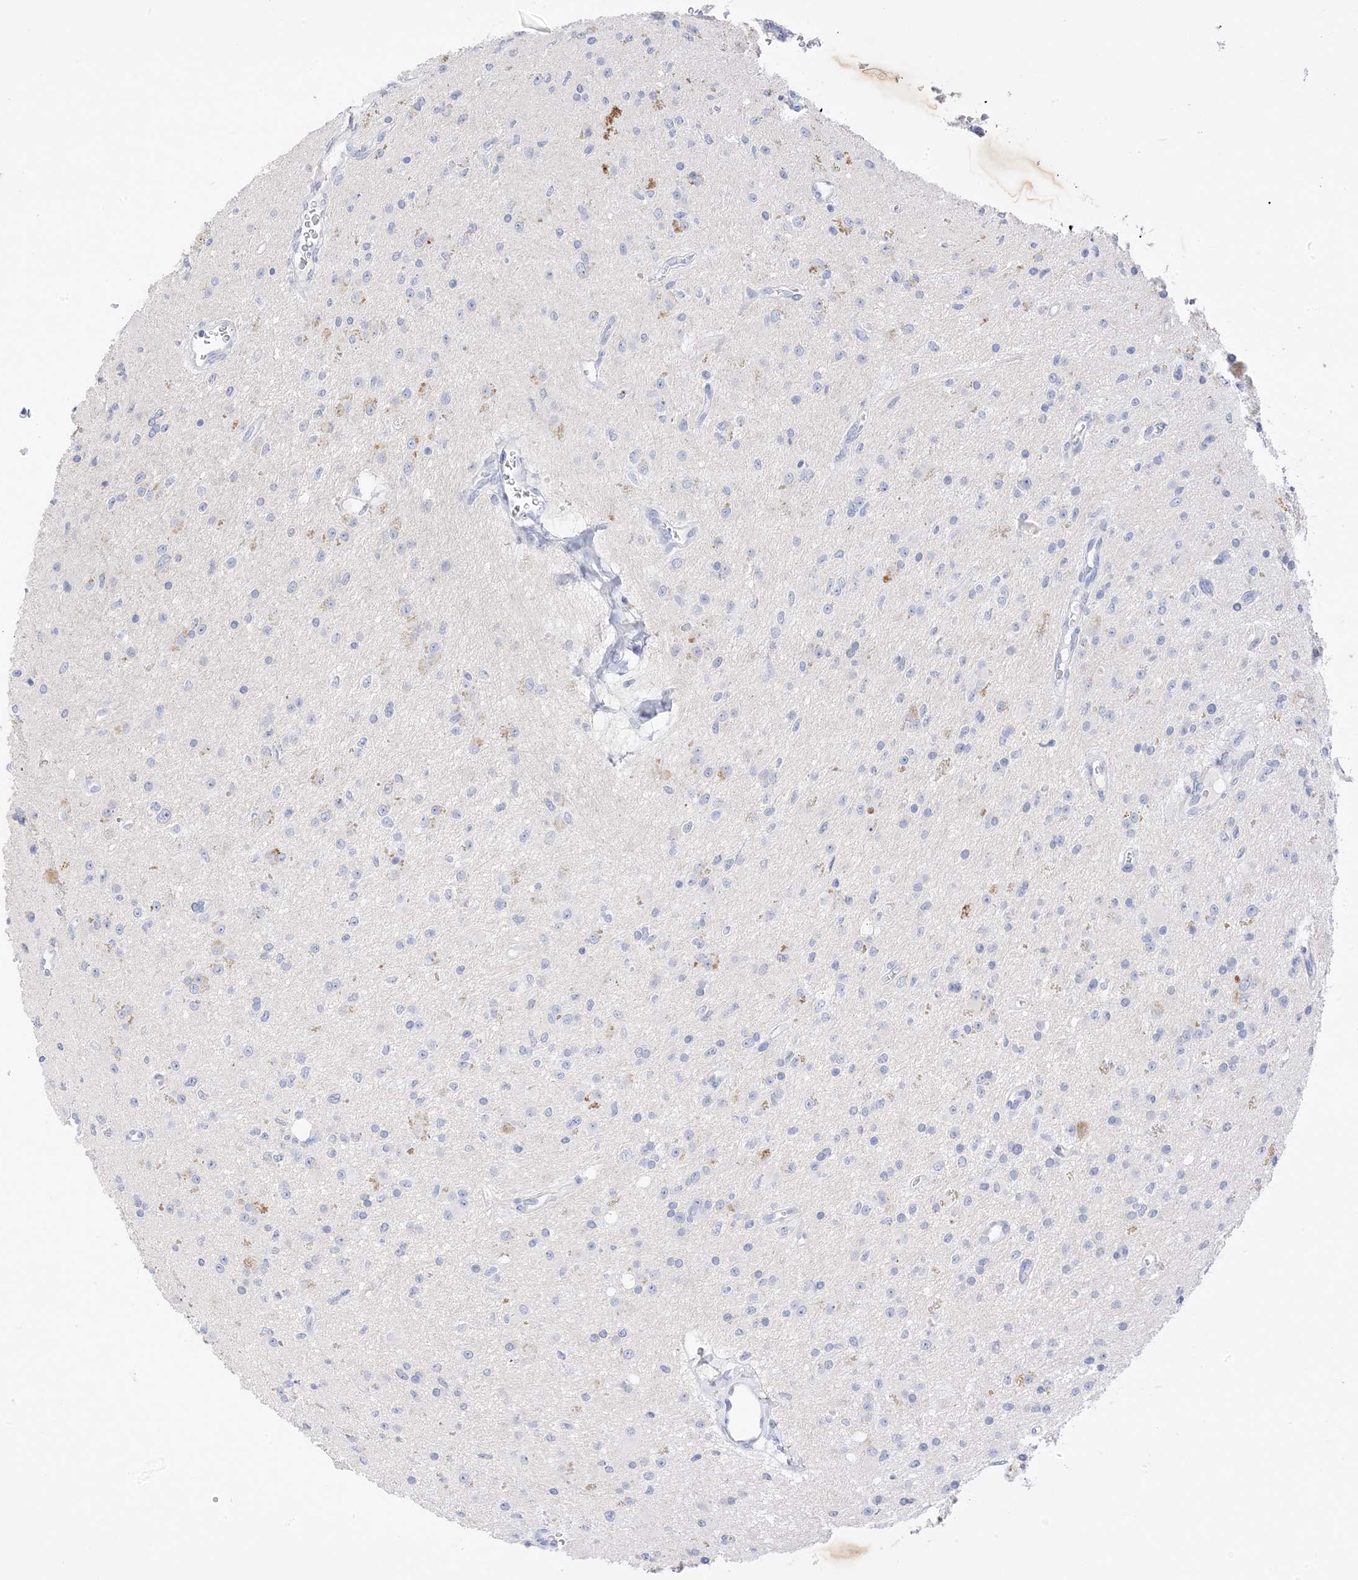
{"staining": {"intensity": "negative", "quantity": "none", "location": "none"}, "tissue": "glioma", "cell_type": "Tumor cells", "image_type": "cancer", "snomed": [{"axis": "morphology", "description": "Glioma, malignant, High grade"}, {"axis": "topography", "description": "Brain"}], "caption": "High power microscopy histopathology image of an IHC image of glioma, revealing no significant positivity in tumor cells.", "gene": "MUC17", "patient": {"sex": "male", "age": 34}}